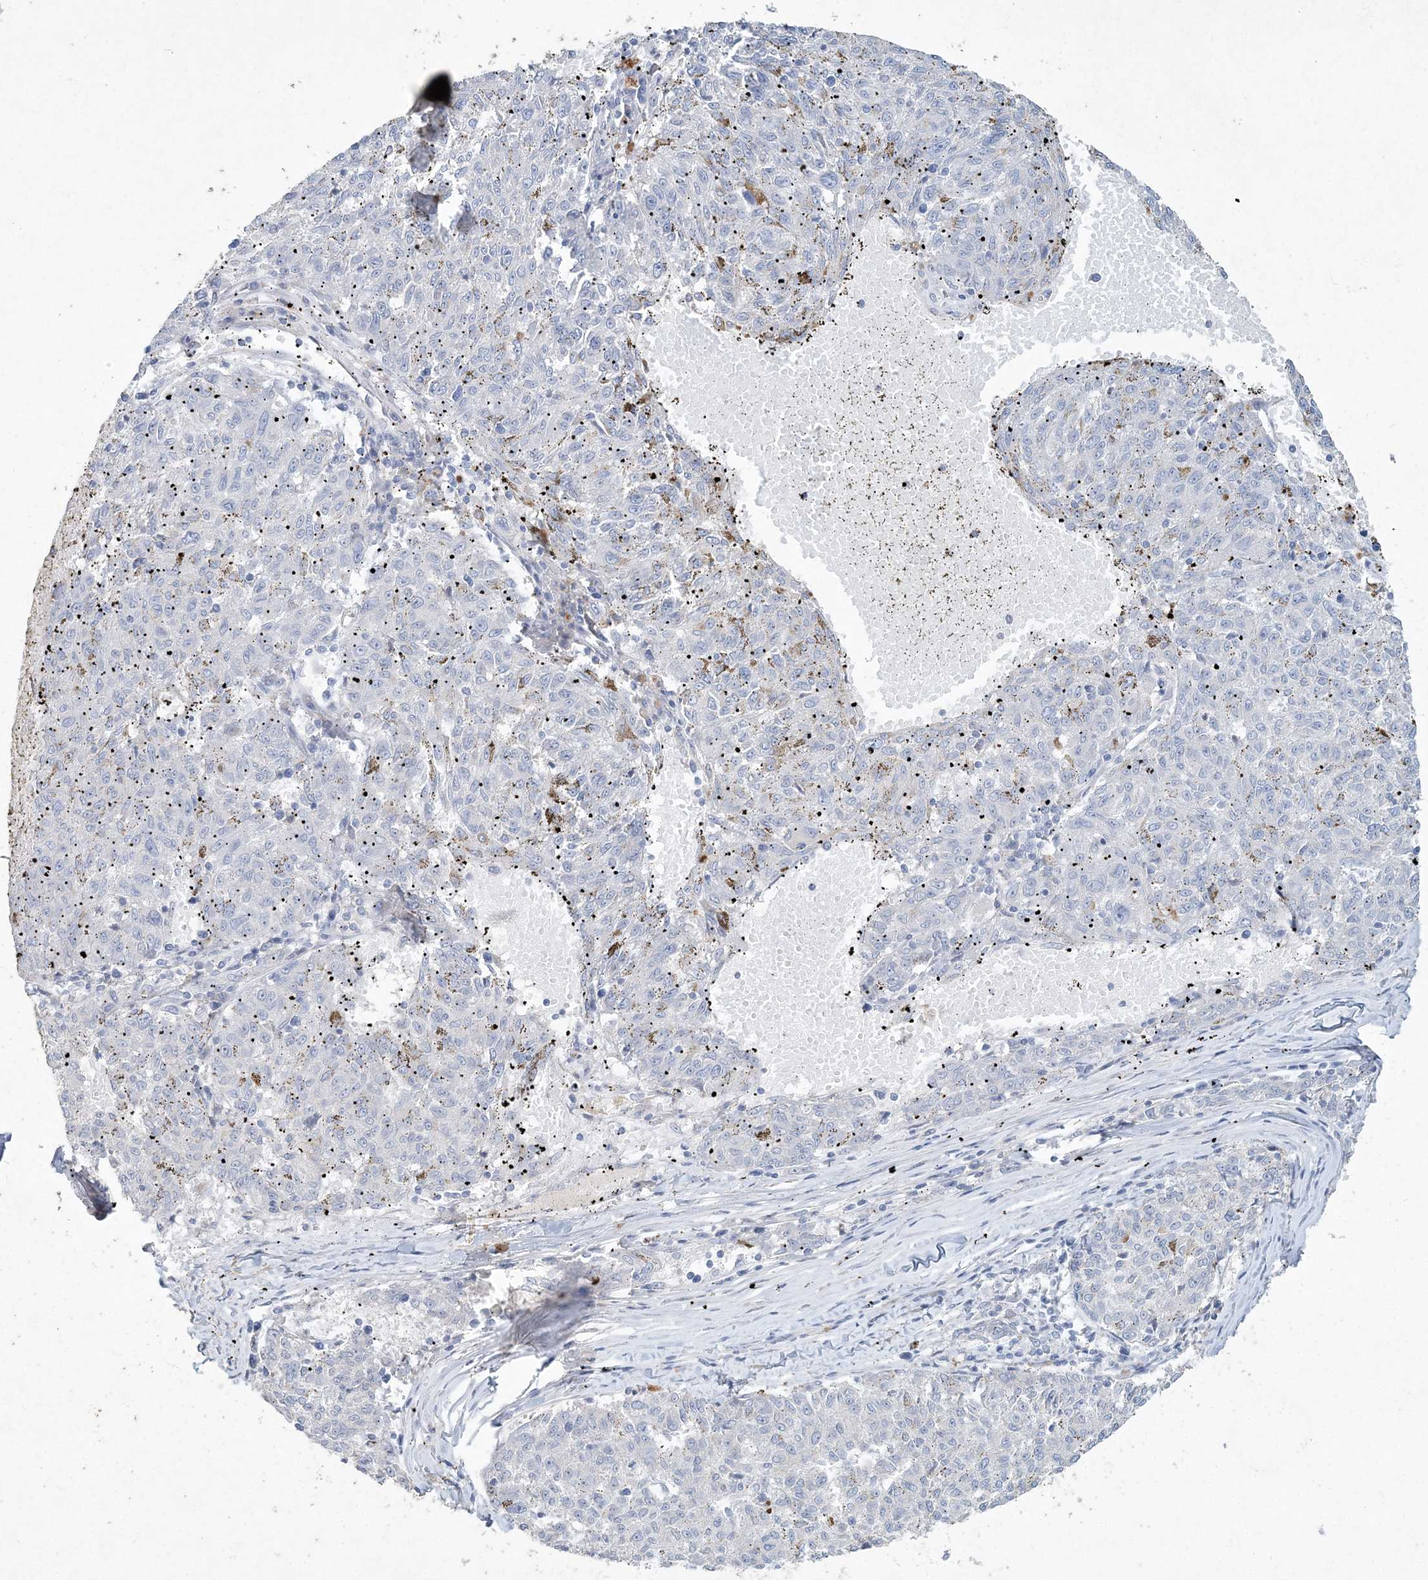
{"staining": {"intensity": "negative", "quantity": "none", "location": "none"}, "tissue": "melanoma", "cell_type": "Tumor cells", "image_type": "cancer", "snomed": [{"axis": "morphology", "description": "Malignant melanoma, NOS"}, {"axis": "topography", "description": "Skin"}], "caption": "IHC of melanoma demonstrates no expression in tumor cells.", "gene": "DNAH5", "patient": {"sex": "female", "age": 72}}